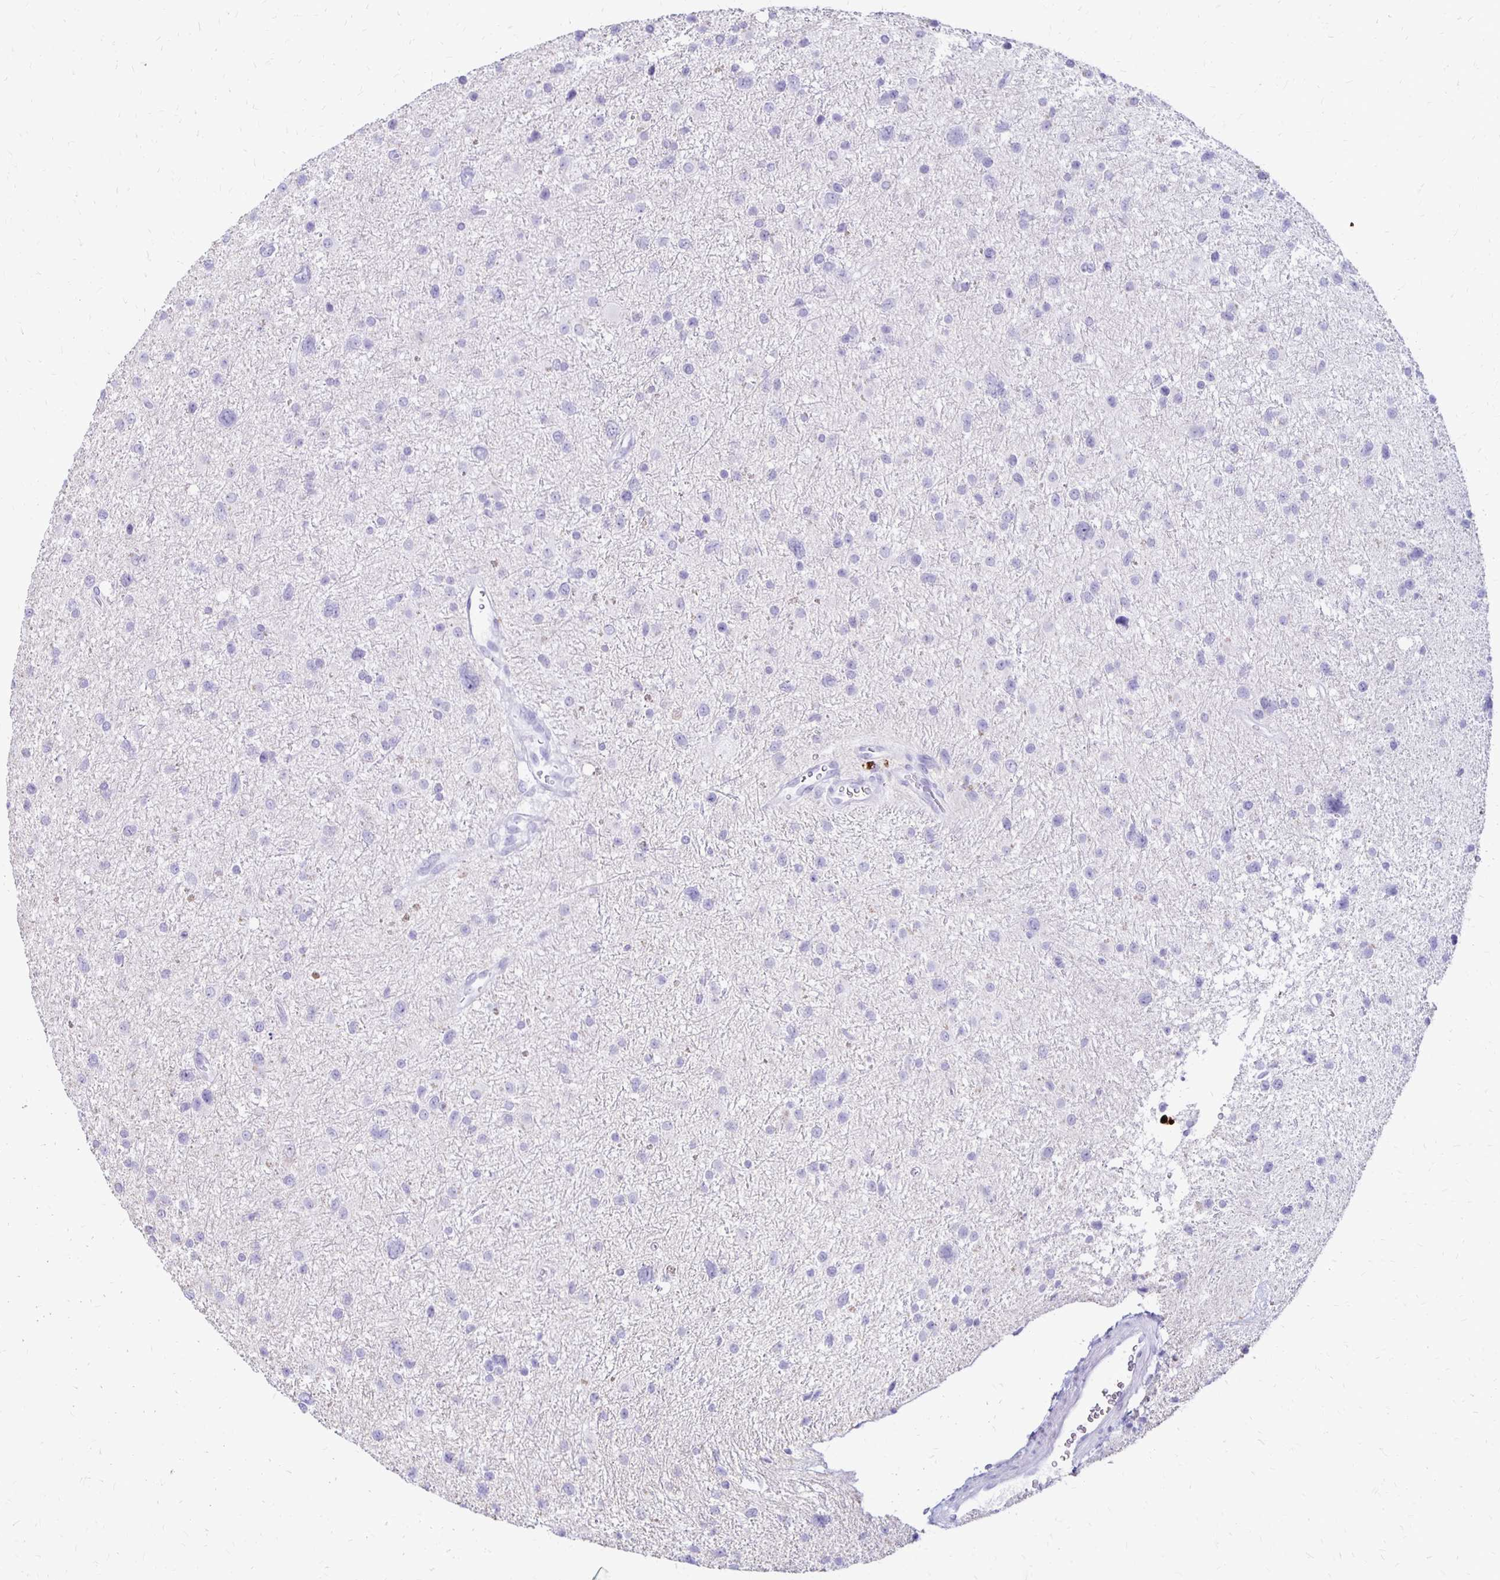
{"staining": {"intensity": "negative", "quantity": "none", "location": "none"}, "tissue": "glioma", "cell_type": "Tumor cells", "image_type": "cancer", "snomed": [{"axis": "morphology", "description": "Glioma, malignant, Low grade"}, {"axis": "topography", "description": "Brain"}], "caption": "Immunohistochemistry (IHC) histopathology image of neoplastic tissue: human glioma stained with DAB reveals no significant protein expression in tumor cells.", "gene": "RYR1", "patient": {"sex": "female", "age": 55}}